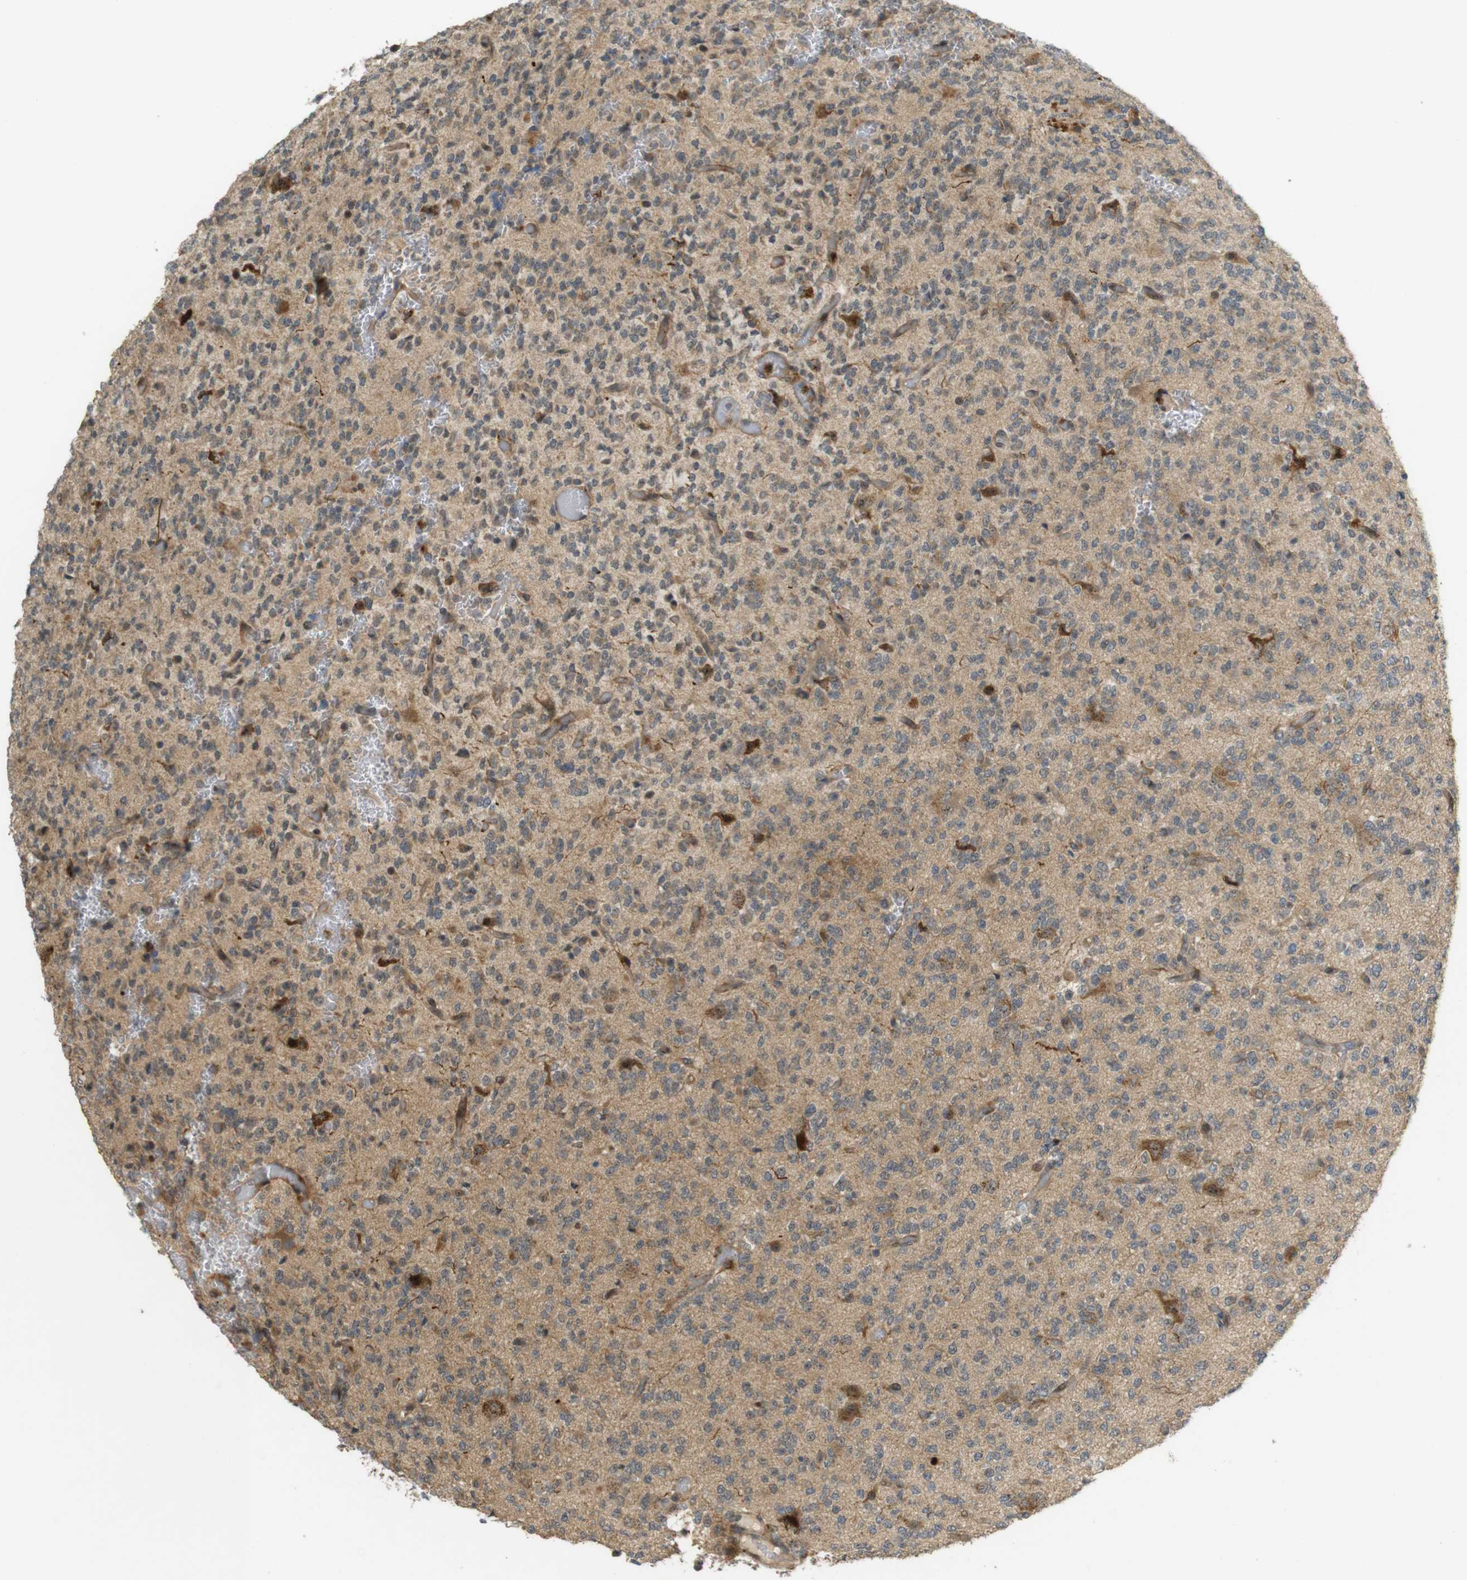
{"staining": {"intensity": "strong", "quantity": "<25%", "location": "cytoplasmic/membranous,nuclear"}, "tissue": "glioma", "cell_type": "Tumor cells", "image_type": "cancer", "snomed": [{"axis": "morphology", "description": "Glioma, malignant, Low grade"}, {"axis": "topography", "description": "Brain"}], "caption": "Malignant glioma (low-grade) tissue displays strong cytoplasmic/membranous and nuclear staining in about <25% of tumor cells, visualized by immunohistochemistry.", "gene": "TMX3", "patient": {"sex": "male", "age": 38}}